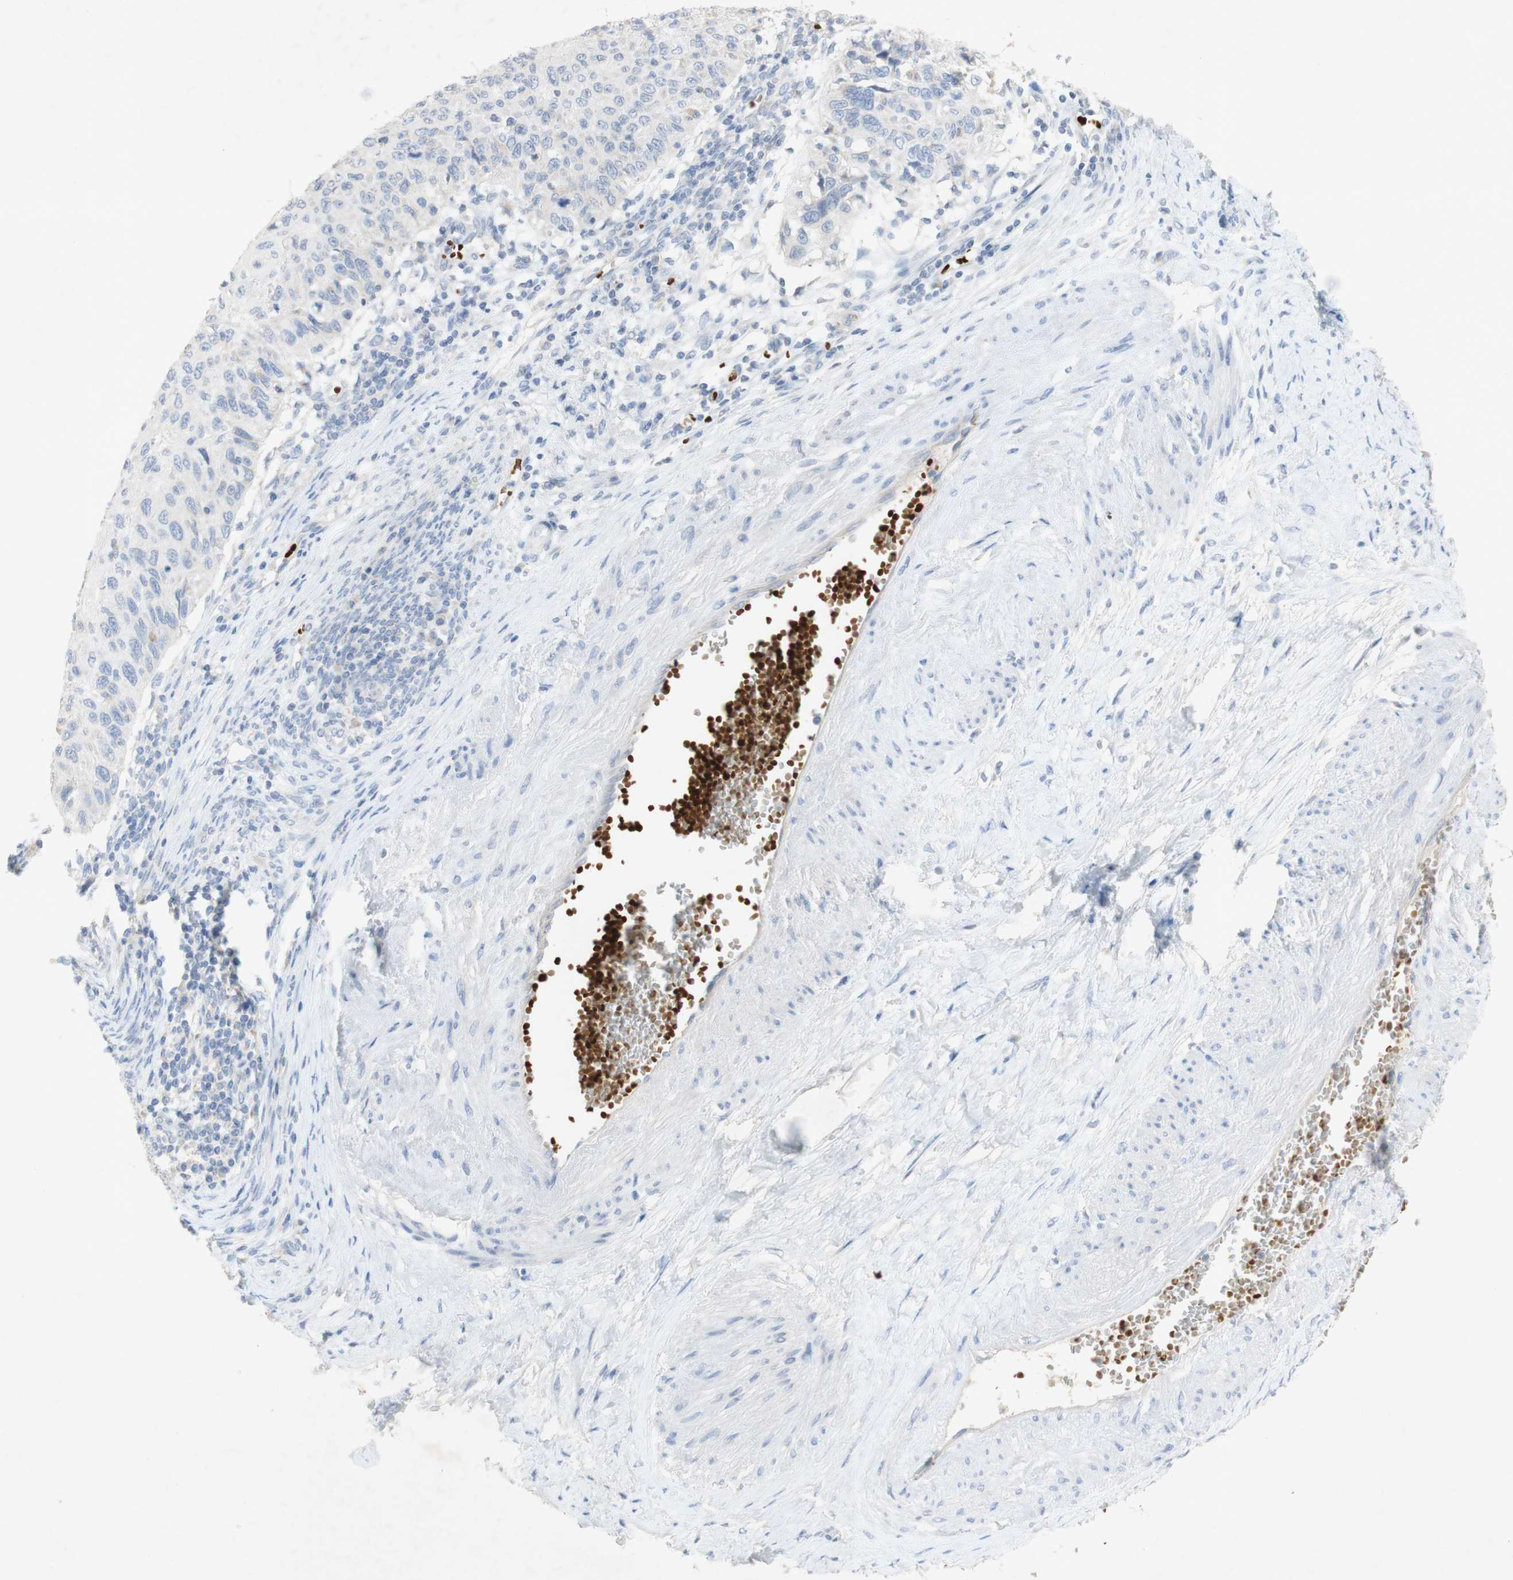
{"staining": {"intensity": "negative", "quantity": "none", "location": "none"}, "tissue": "cervical cancer", "cell_type": "Tumor cells", "image_type": "cancer", "snomed": [{"axis": "morphology", "description": "Squamous cell carcinoma, NOS"}, {"axis": "topography", "description": "Cervix"}], "caption": "This is an immunohistochemistry micrograph of cervical squamous cell carcinoma. There is no staining in tumor cells.", "gene": "EPO", "patient": {"sex": "female", "age": 70}}